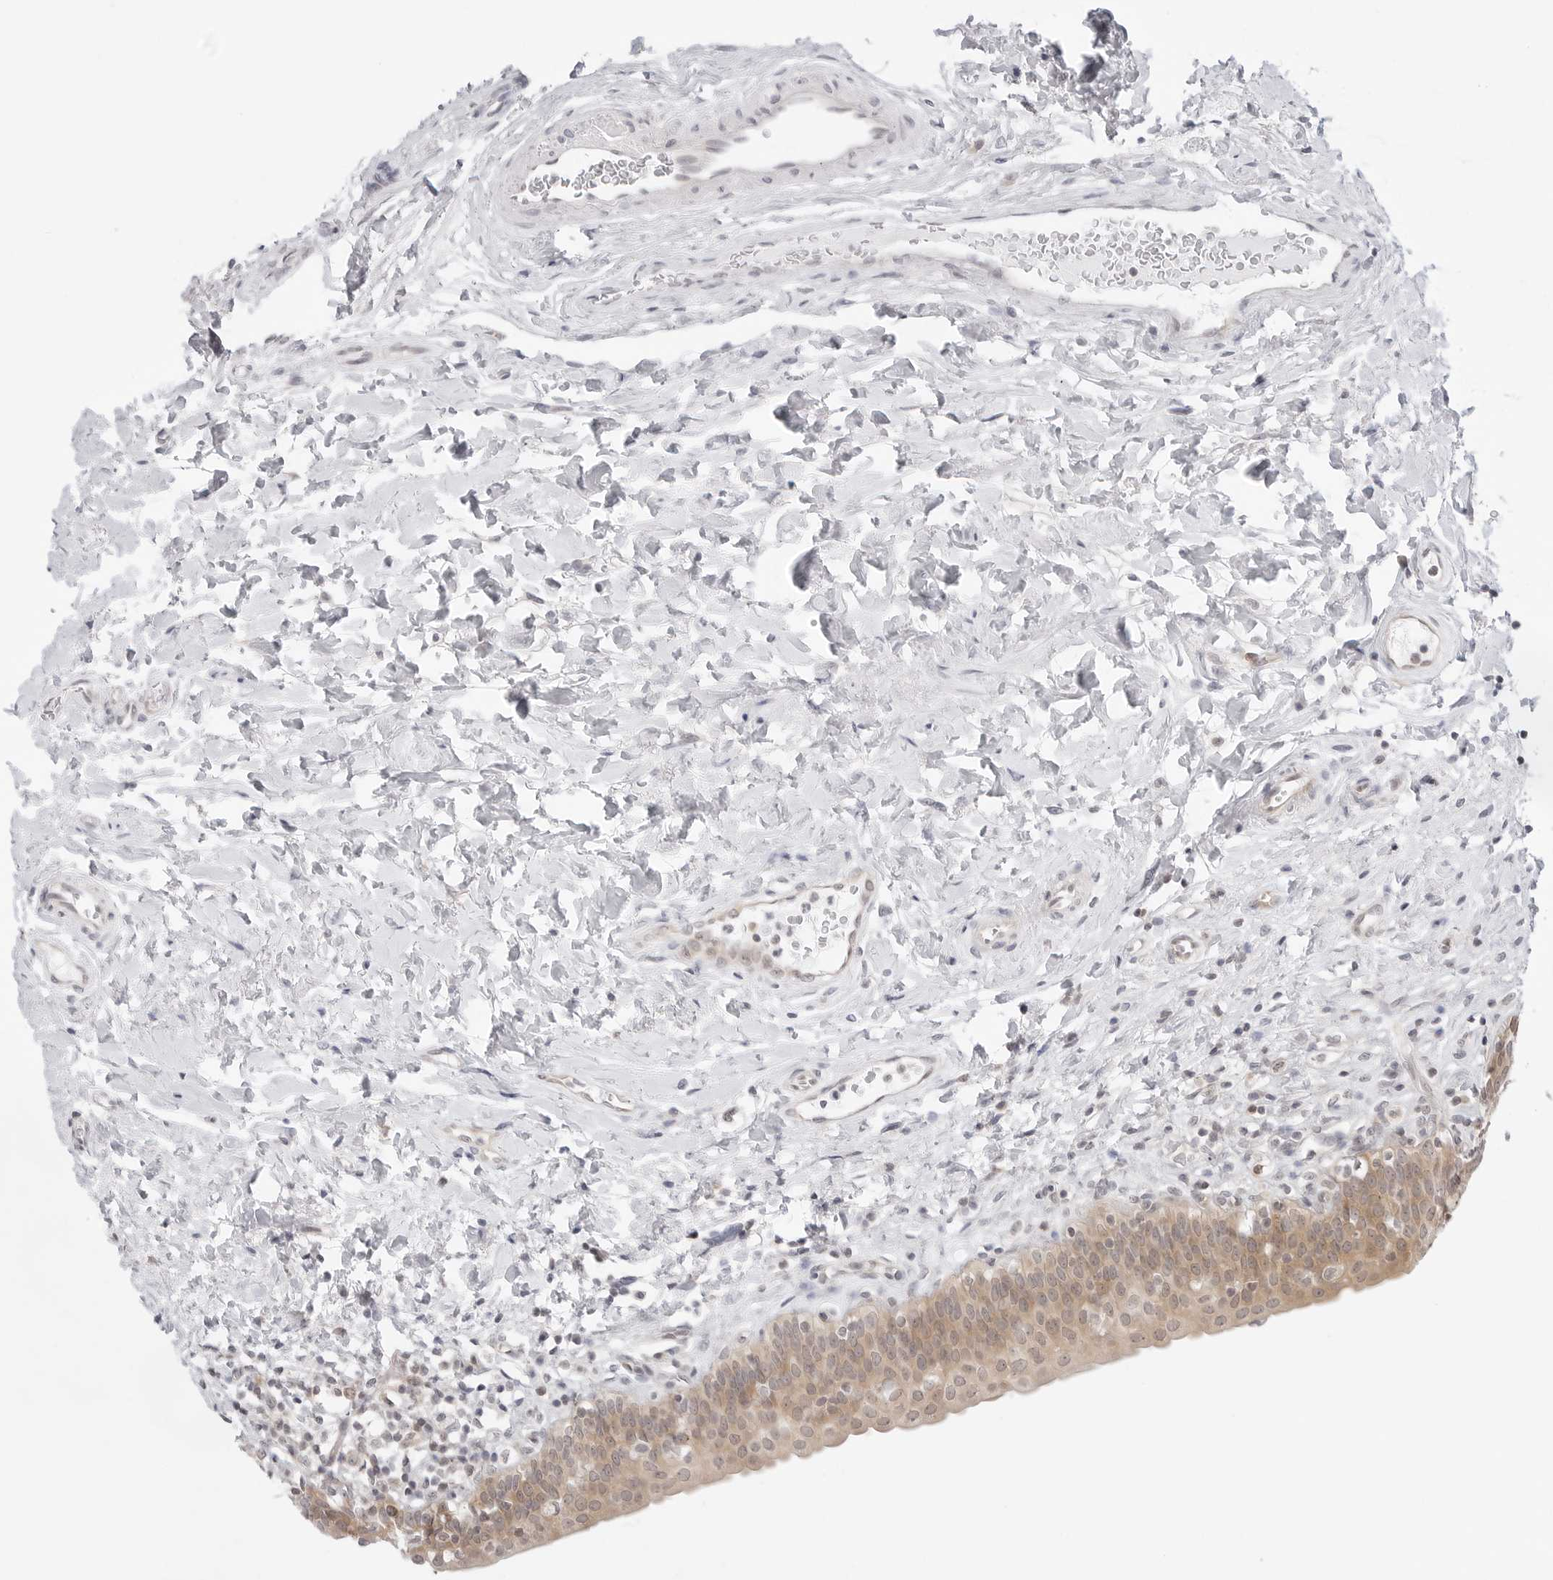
{"staining": {"intensity": "moderate", "quantity": "25%-75%", "location": "cytoplasmic/membranous,nuclear"}, "tissue": "urinary bladder", "cell_type": "Urothelial cells", "image_type": "normal", "snomed": [{"axis": "morphology", "description": "Normal tissue, NOS"}, {"axis": "topography", "description": "Urinary bladder"}], "caption": "IHC of unremarkable urinary bladder displays medium levels of moderate cytoplasmic/membranous,nuclear expression in about 25%-75% of urothelial cells. (brown staining indicates protein expression, while blue staining denotes nuclei).", "gene": "NUDC", "patient": {"sex": "male", "age": 83}}